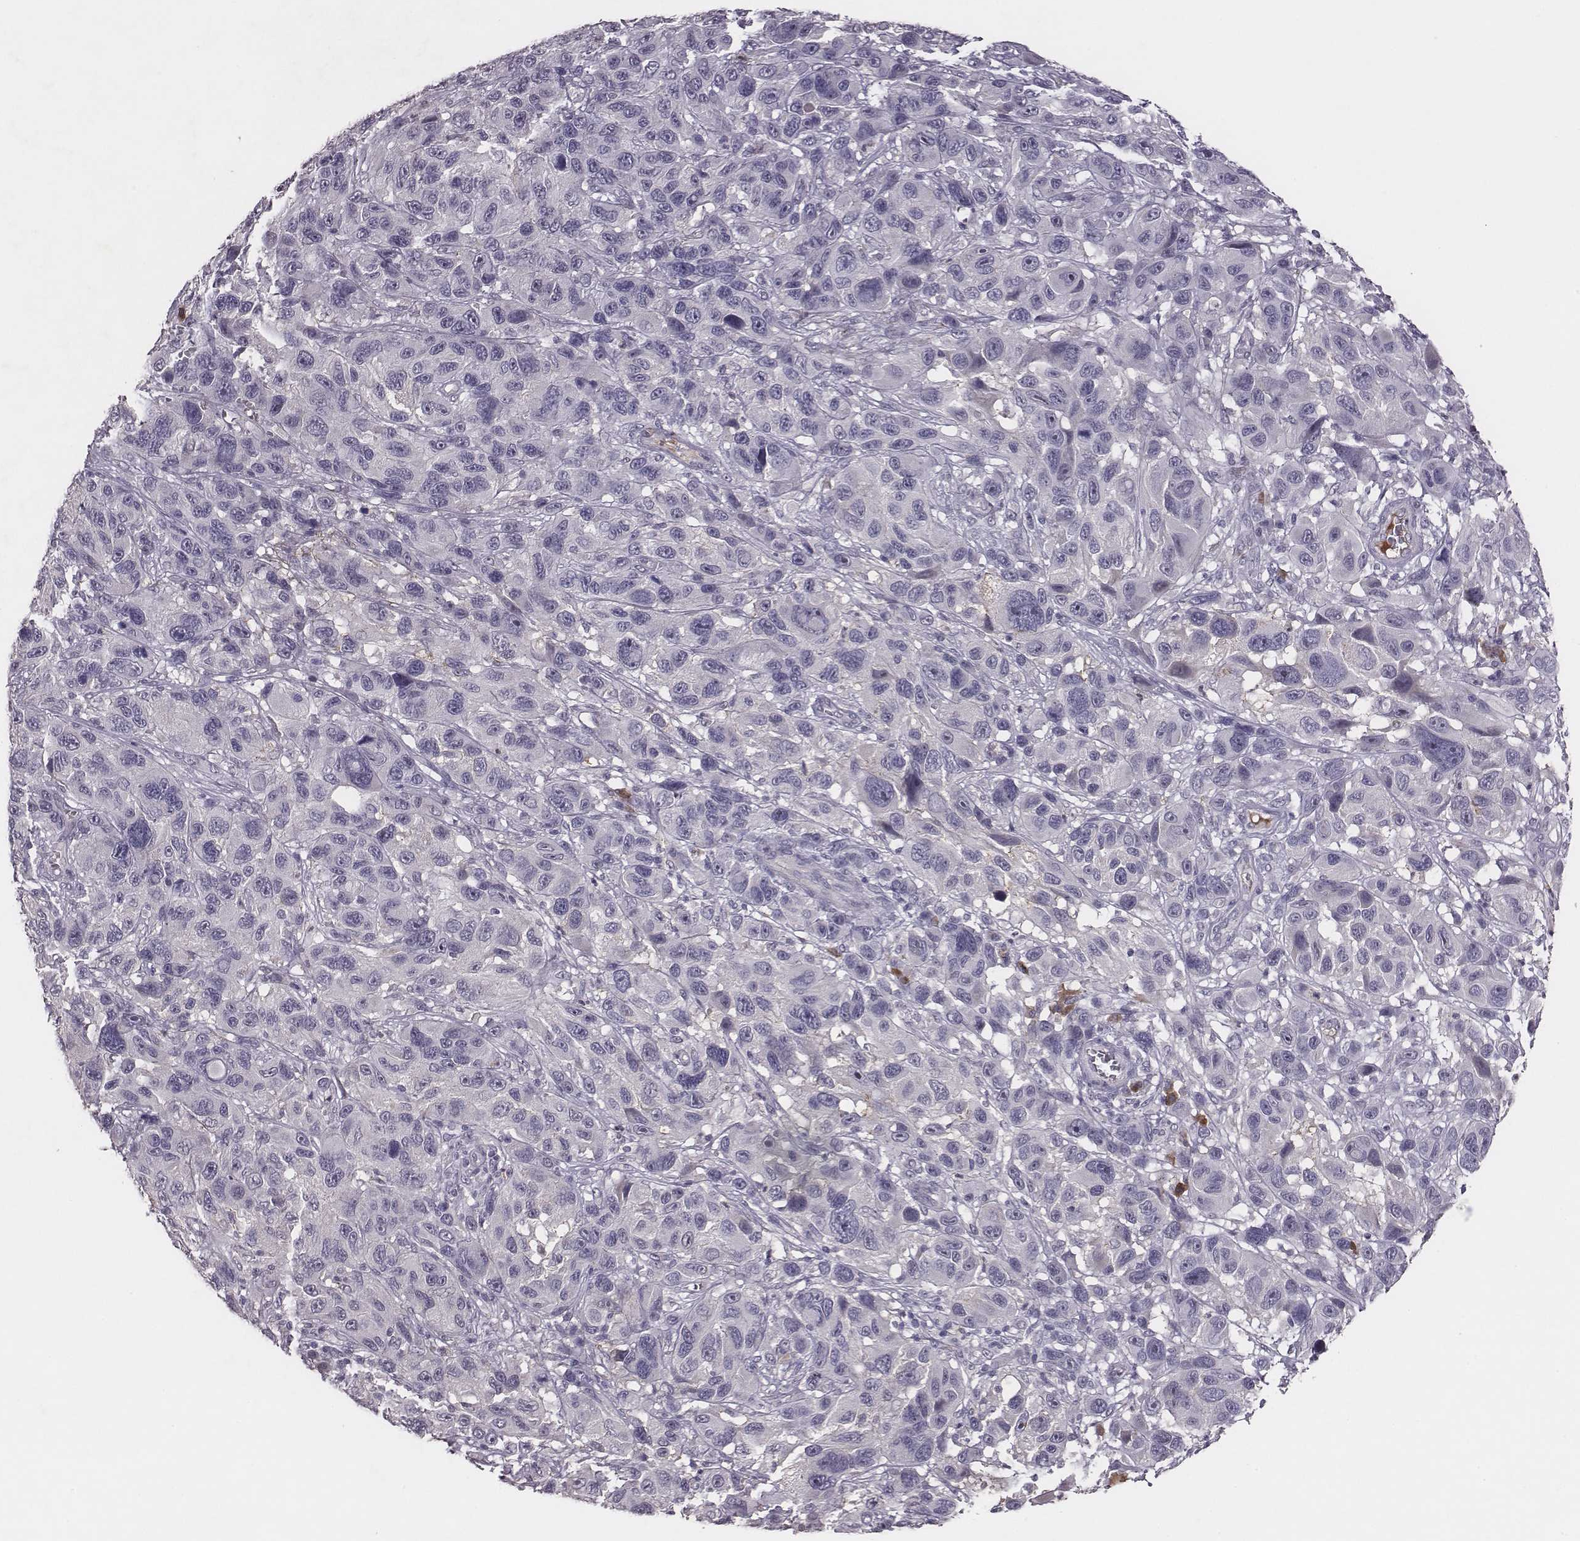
{"staining": {"intensity": "negative", "quantity": "none", "location": "none"}, "tissue": "melanoma", "cell_type": "Tumor cells", "image_type": "cancer", "snomed": [{"axis": "morphology", "description": "Malignant melanoma, NOS"}, {"axis": "topography", "description": "Skin"}], "caption": "The photomicrograph shows no significant positivity in tumor cells of melanoma.", "gene": "SLC22A6", "patient": {"sex": "male", "age": 53}}